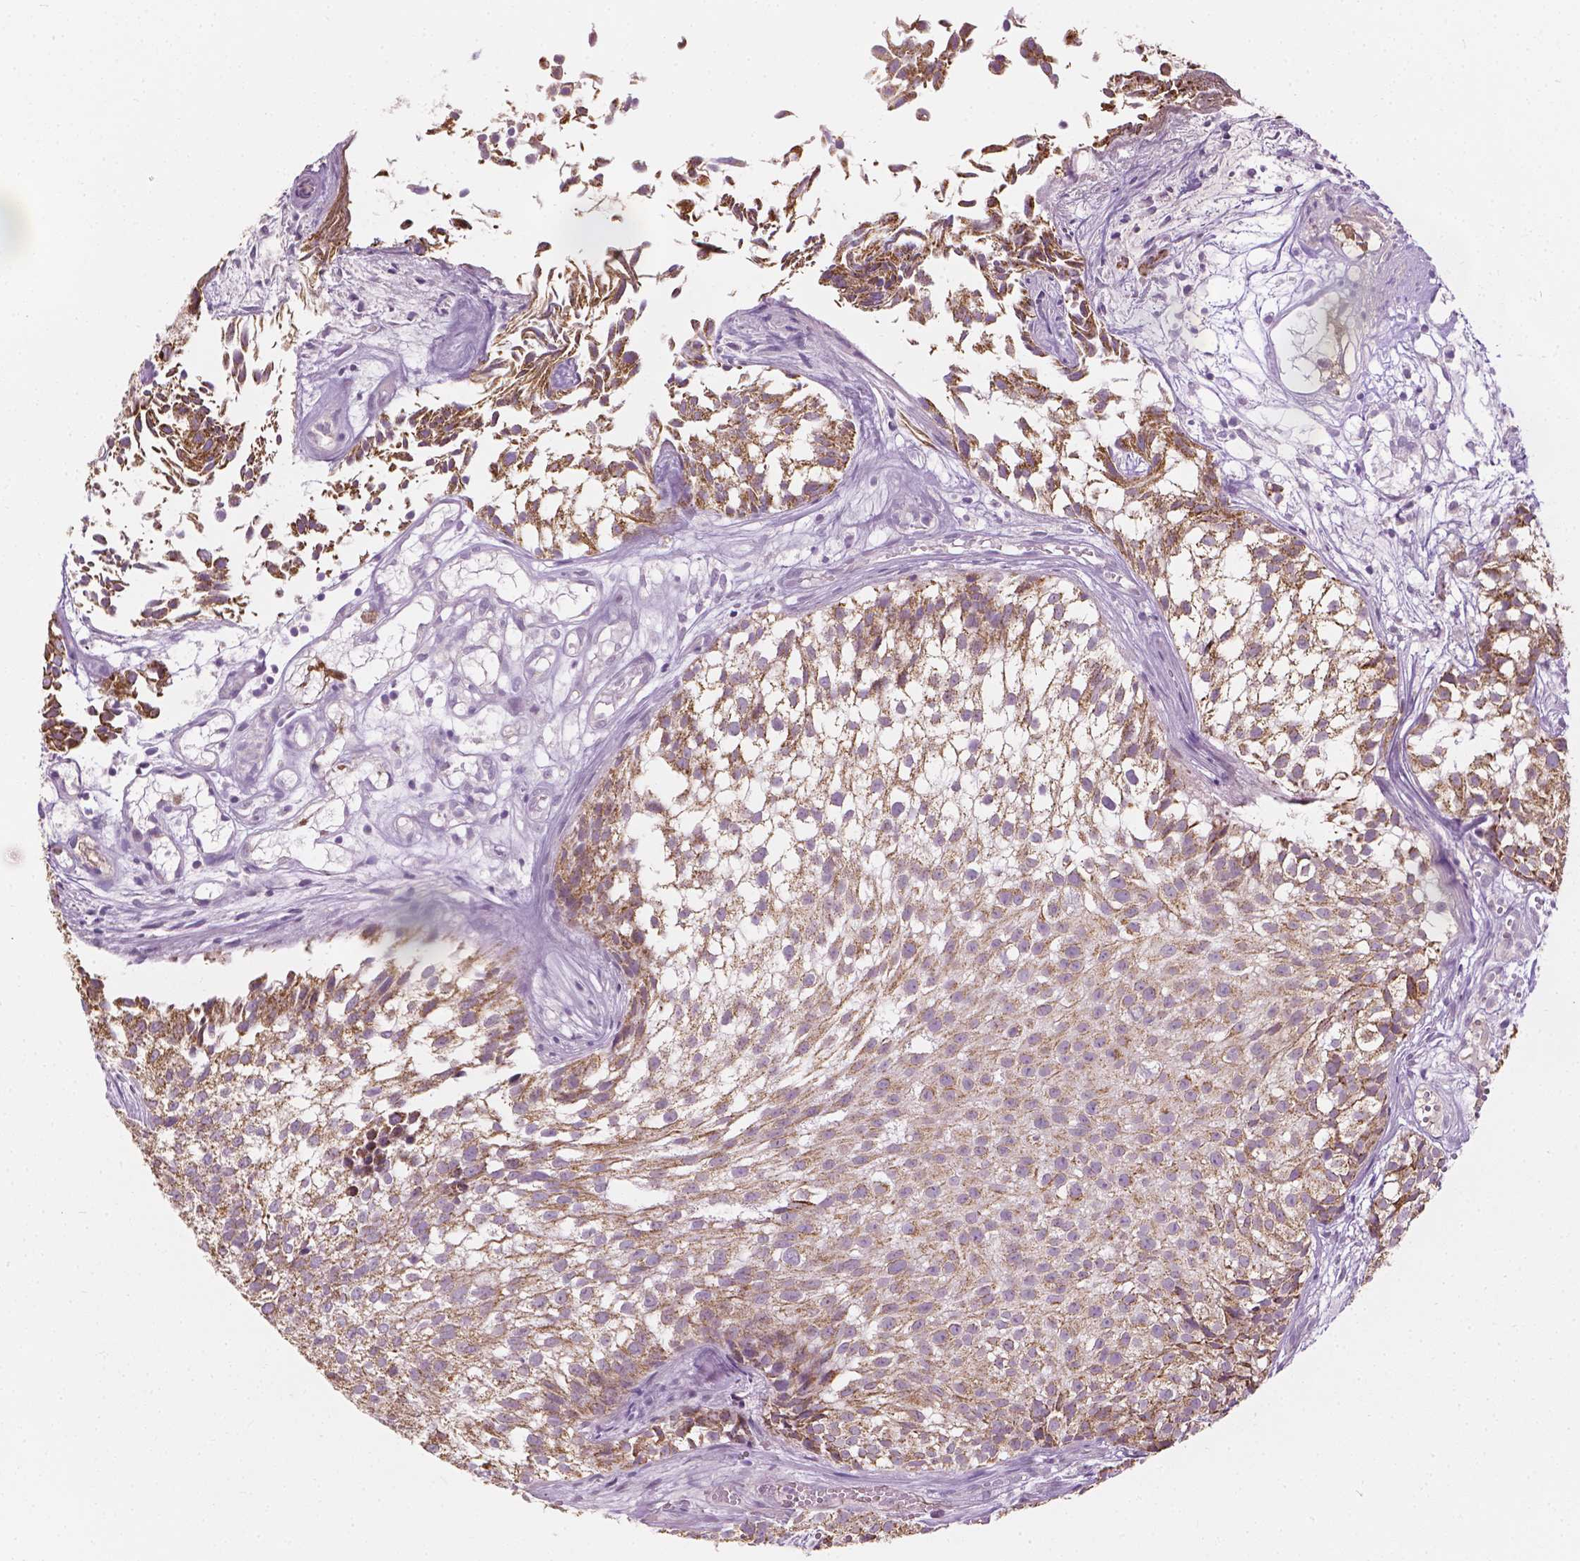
{"staining": {"intensity": "moderate", "quantity": "25%-75%", "location": "cytoplasmic/membranous"}, "tissue": "urothelial cancer", "cell_type": "Tumor cells", "image_type": "cancer", "snomed": [{"axis": "morphology", "description": "Urothelial carcinoma, Low grade"}, {"axis": "topography", "description": "Urinary bladder"}], "caption": "Urothelial carcinoma (low-grade) tissue demonstrates moderate cytoplasmic/membranous expression in approximately 25%-75% of tumor cells (IHC, brightfield microscopy, high magnification).", "gene": "CFAP126", "patient": {"sex": "male", "age": 70}}